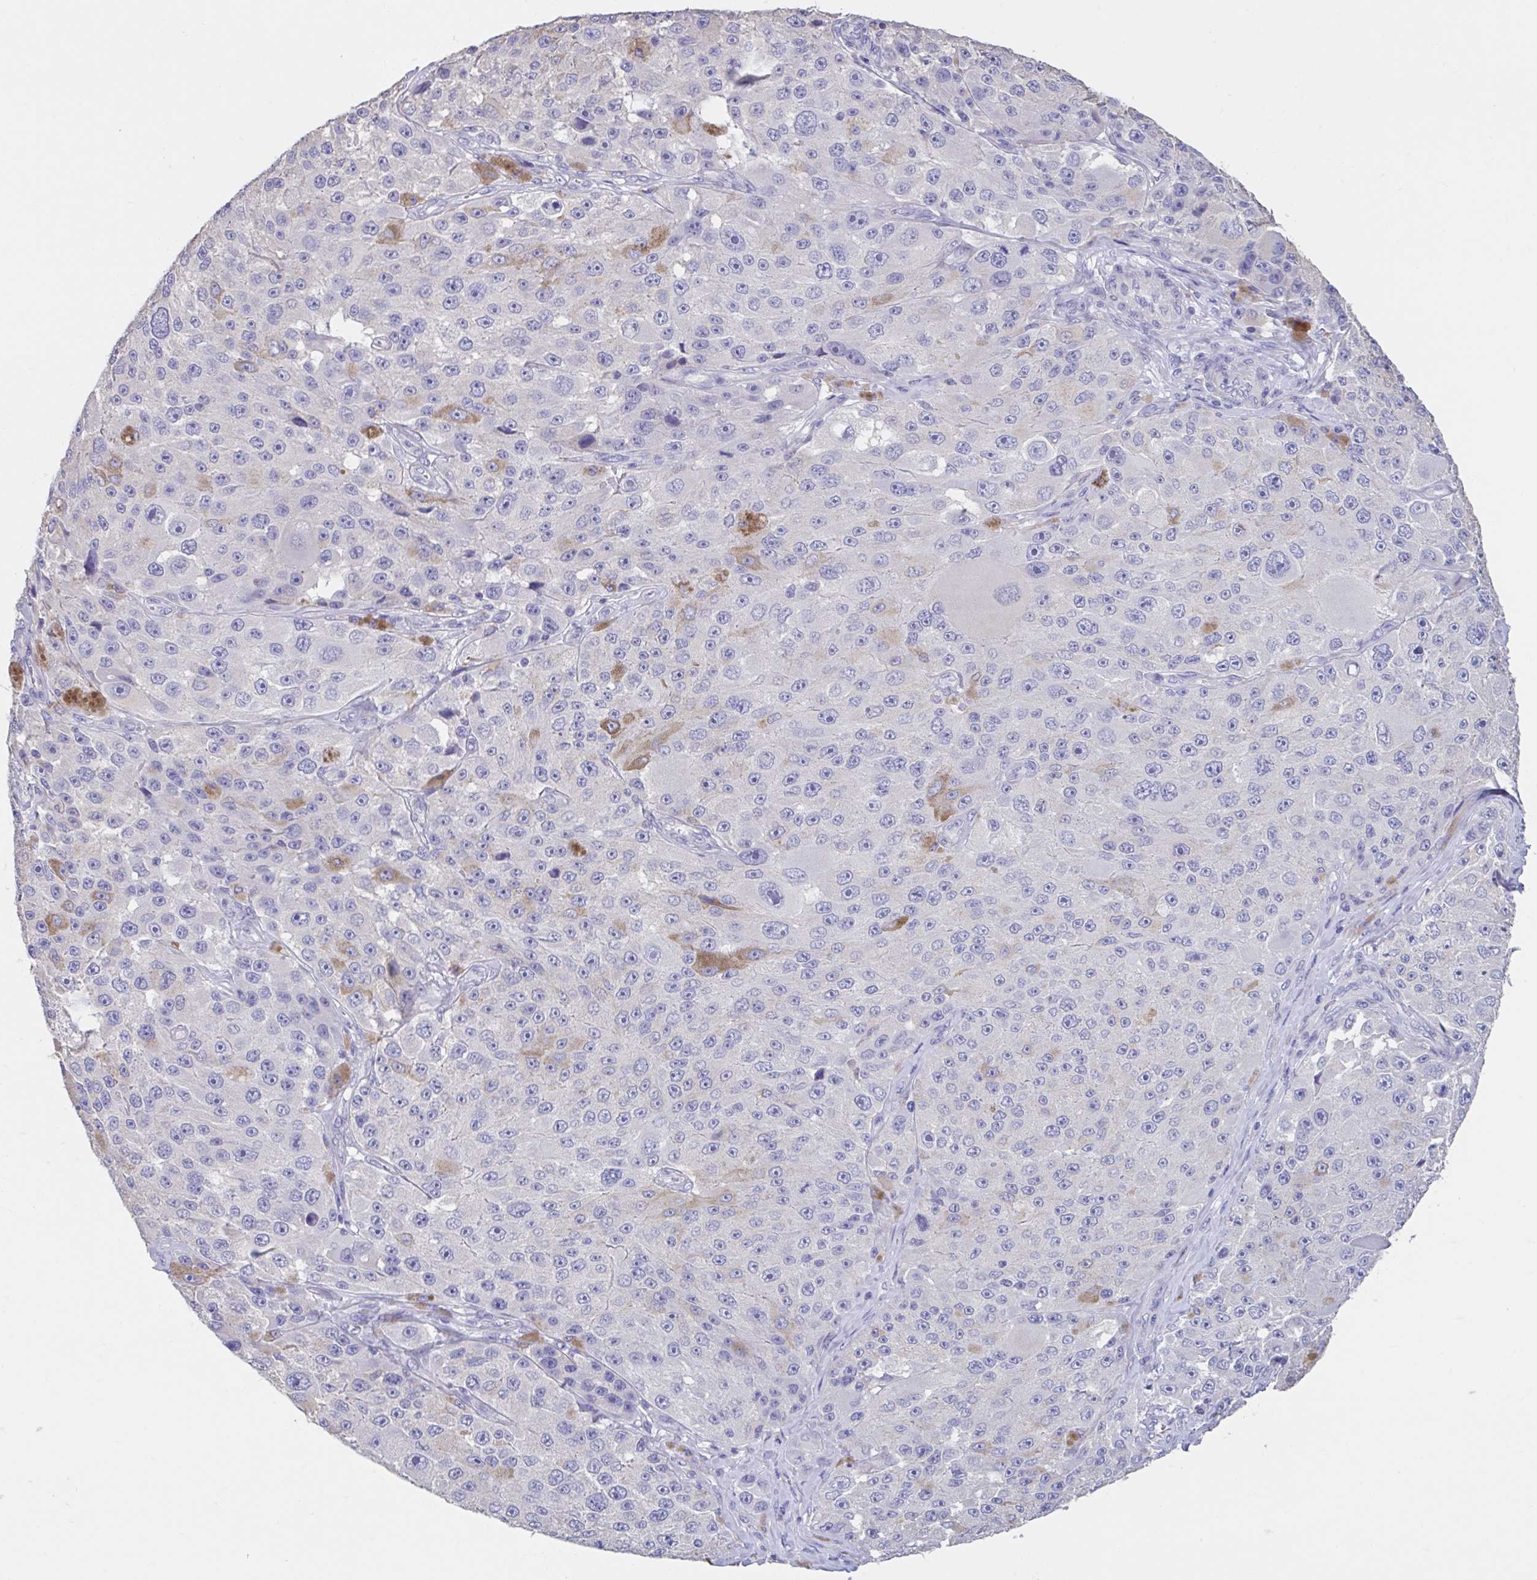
{"staining": {"intensity": "negative", "quantity": "none", "location": "none"}, "tissue": "melanoma", "cell_type": "Tumor cells", "image_type": "cancer", "snomed": [{"axis": "morphology", "description": "Malignant melanoma, Metastatic site"}, {"axis": "topography", "description": "Lymph node"}], "caption": "High power microscopy image of an immunohistochemistry photomicrograph of melanoma, revealing no significant expression in tumor cells.", "gene": "GPR162", "patient": {"sex": "male", "age": 62}}